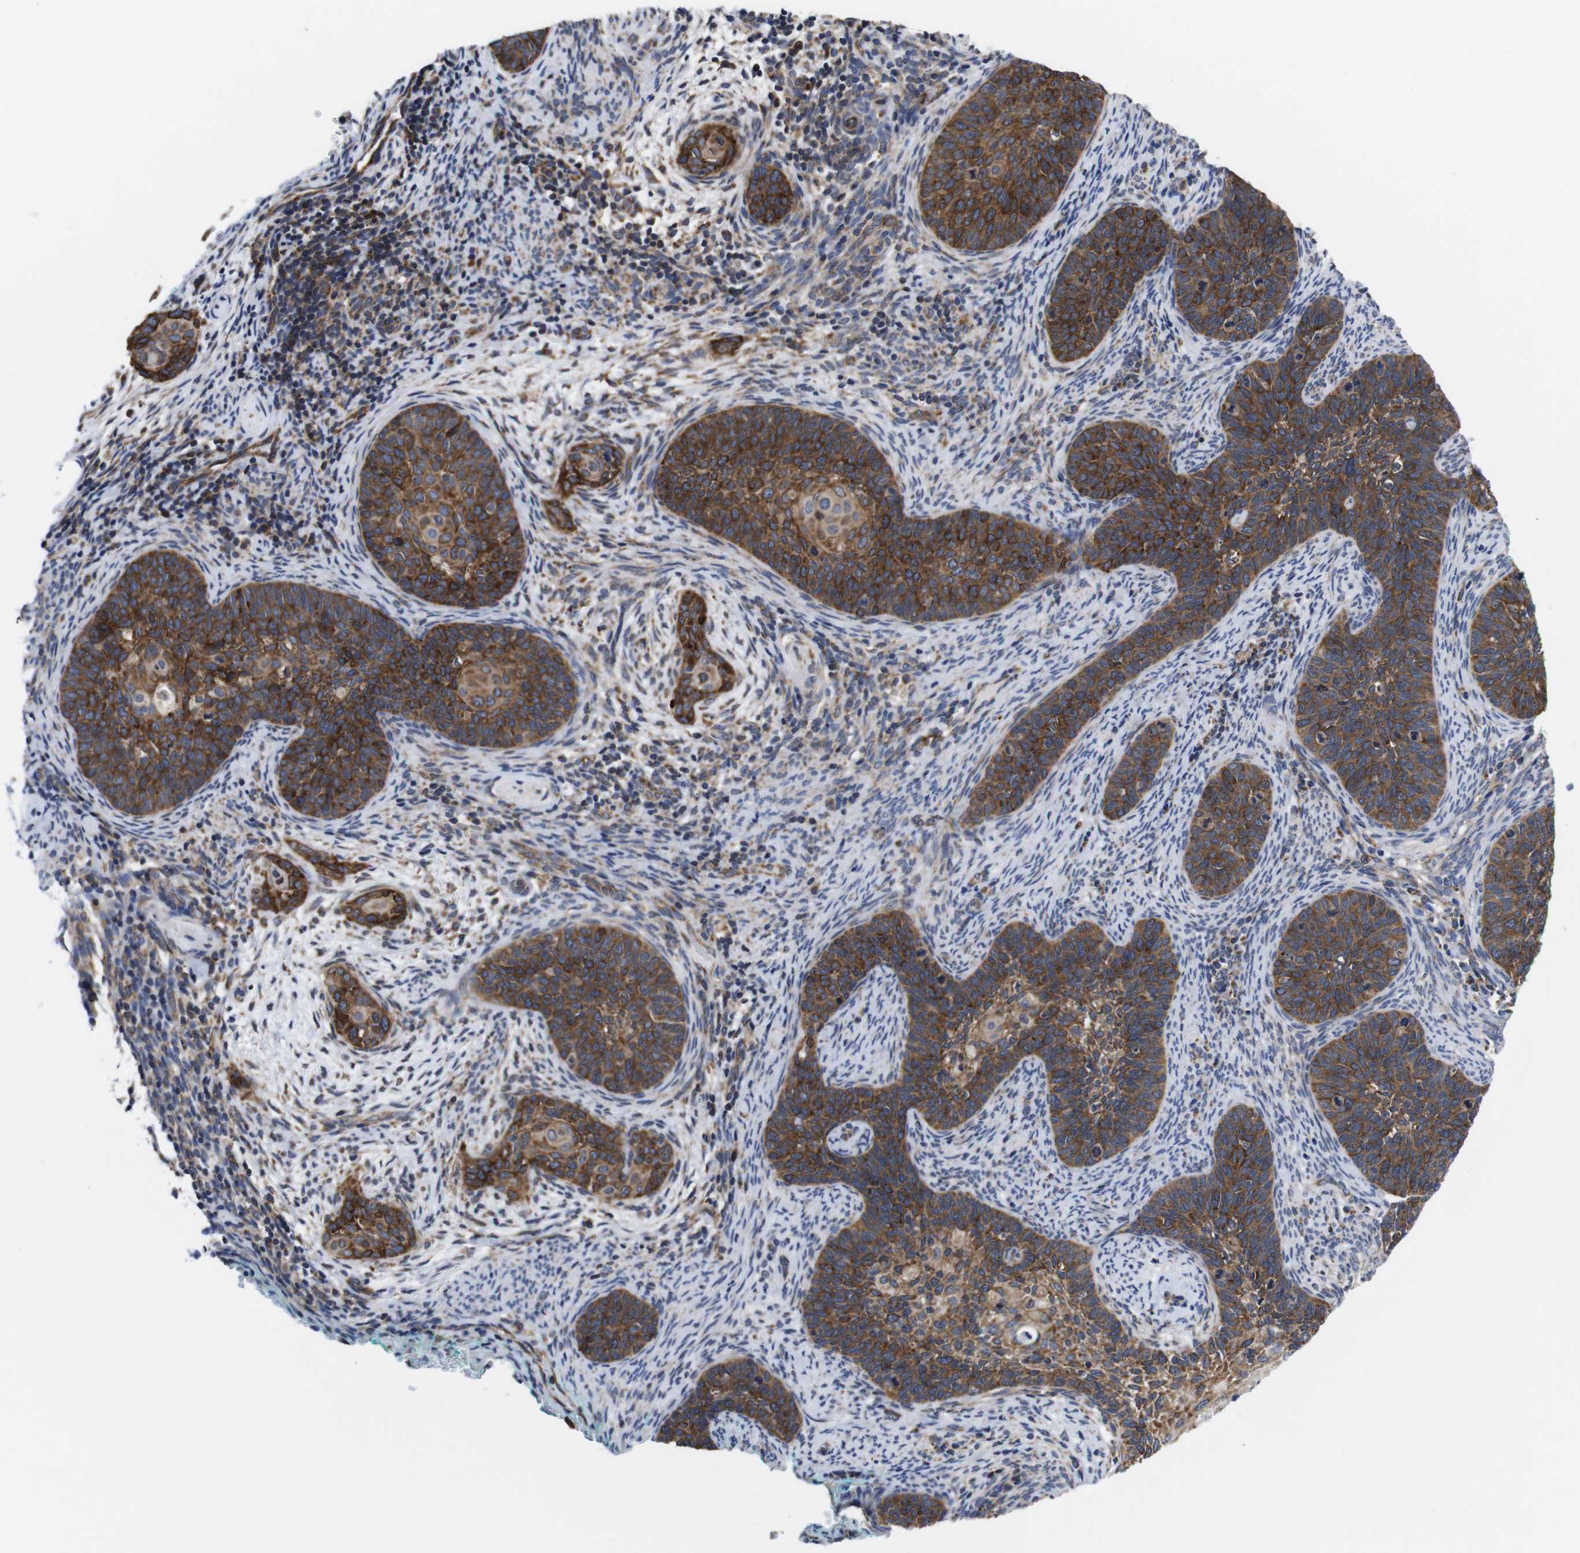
{"staining": {"intensity": "strong", "quantity": ">75%", "location": "cytoplasmic/membranous"}, "tissue": "cervical cancer", "cell_type": "Tumor cells", "image_type": "cancer", "snomed": [{"axis": "morphology", "description": "Squamous cell carcinoma, NOS"}, {"axis": "topography", "description": "Cervix"}], "caption": "Cervical cancer stained for a protein (brown) reveals strong cytoplasmic/membranous positive expression in about >75% of tumor cells.", "gene": "C17orf80", "patient": {"sex": "female", "age": 33}}